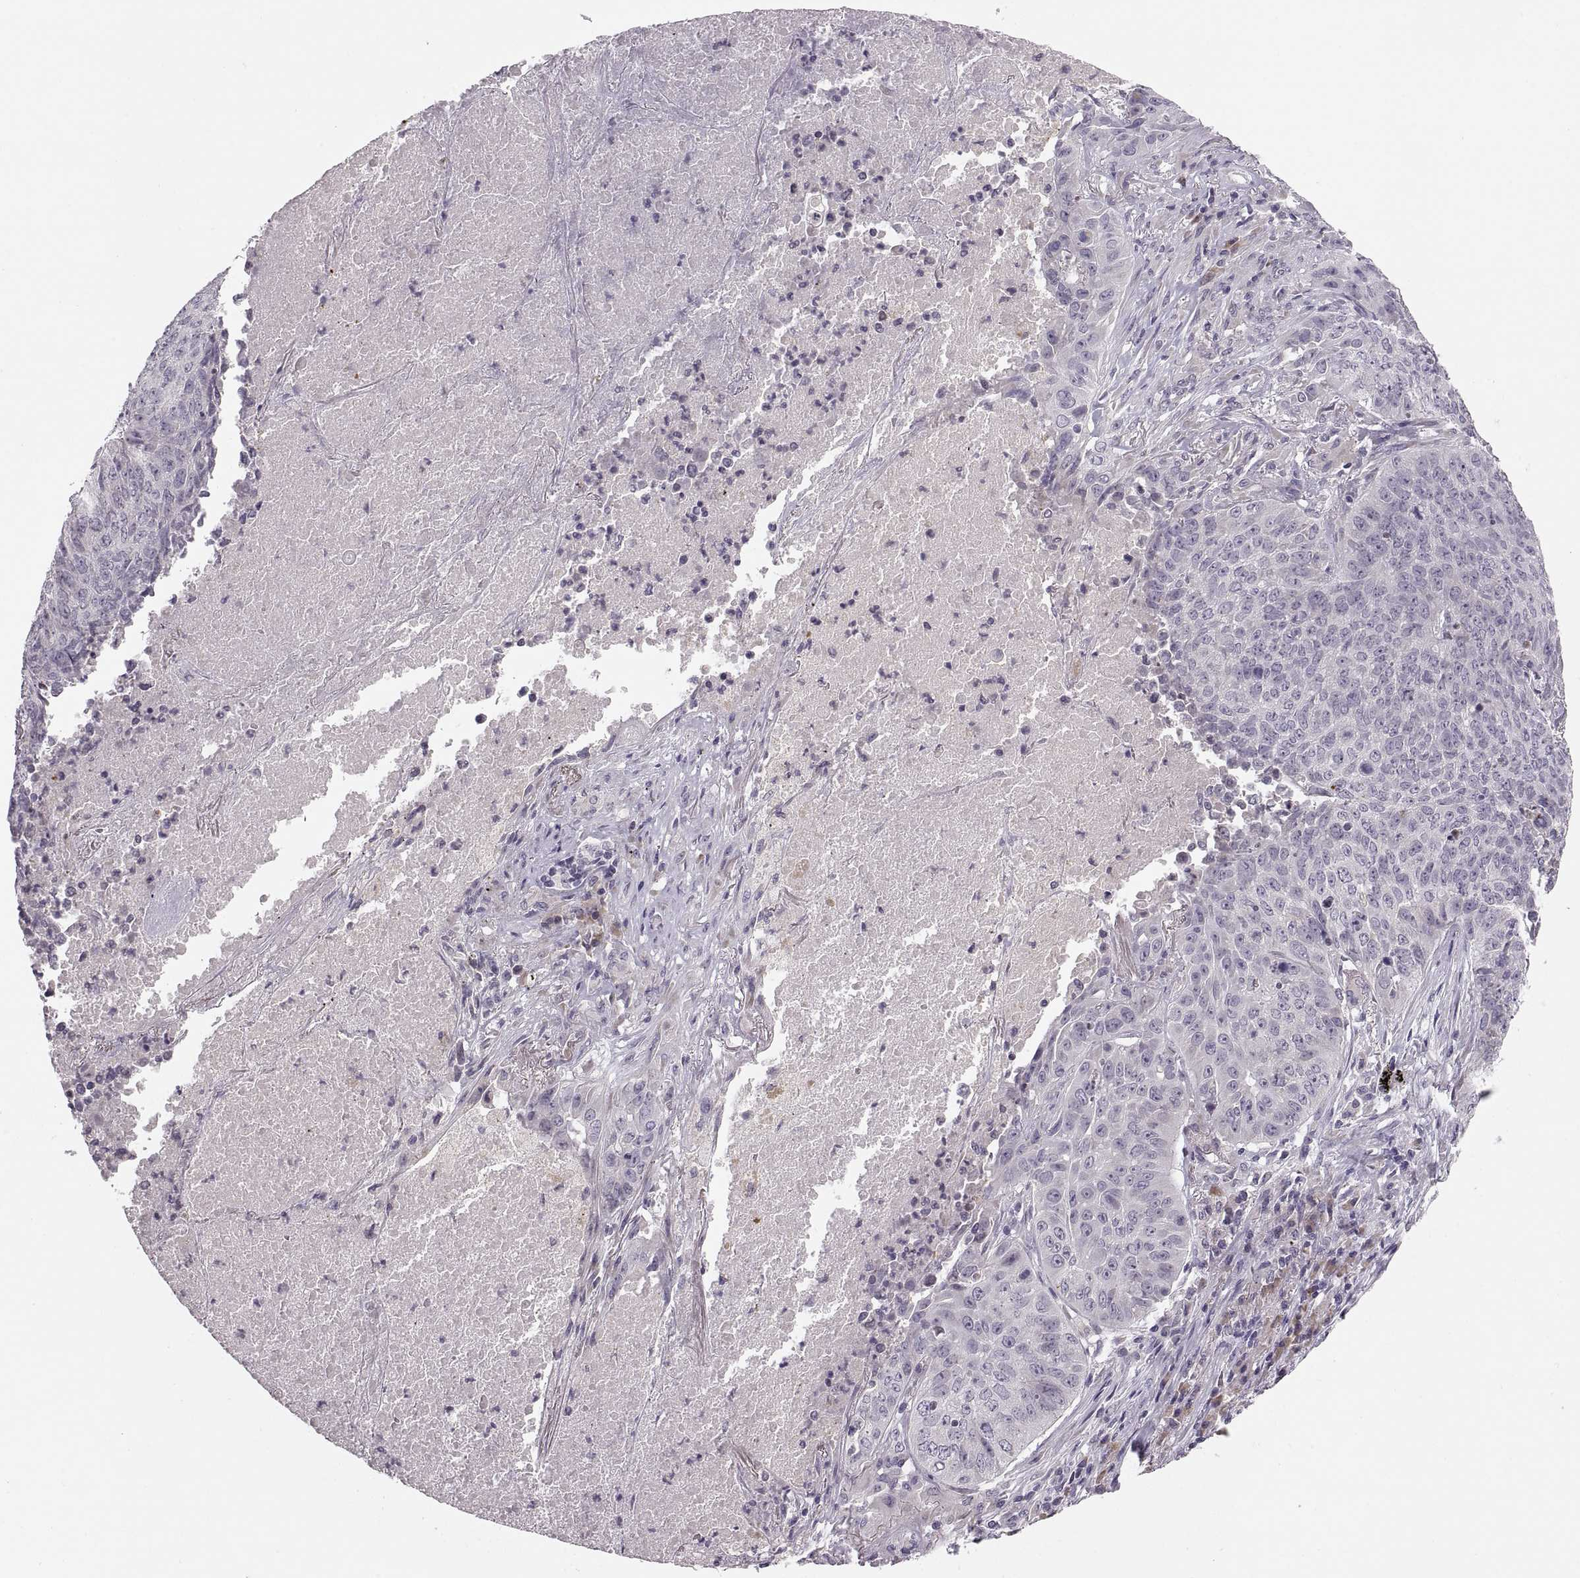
{"staining": {"intensity": "negative", "quantity": "none", "location": "none"}, "tissue": "lung cancer", "cell_type": "Tumor cells", "image_type": "cancer", "snomed": [{"axis": "morphology", "description": "Normal tissue, NOS"}, {"axis": "morphology", "description": "Squamous cell carcinoma, NOS"}, {"axis": "topography", "description": "Bronchus"}, {"axis": "topography", "description": "Lung"}], "caption": "This is an IHC micrograph of lung cancer. There is no positivity in tumor cells.", "gene": "ADH6", "patient": {"sex": "male", "age": 64}}